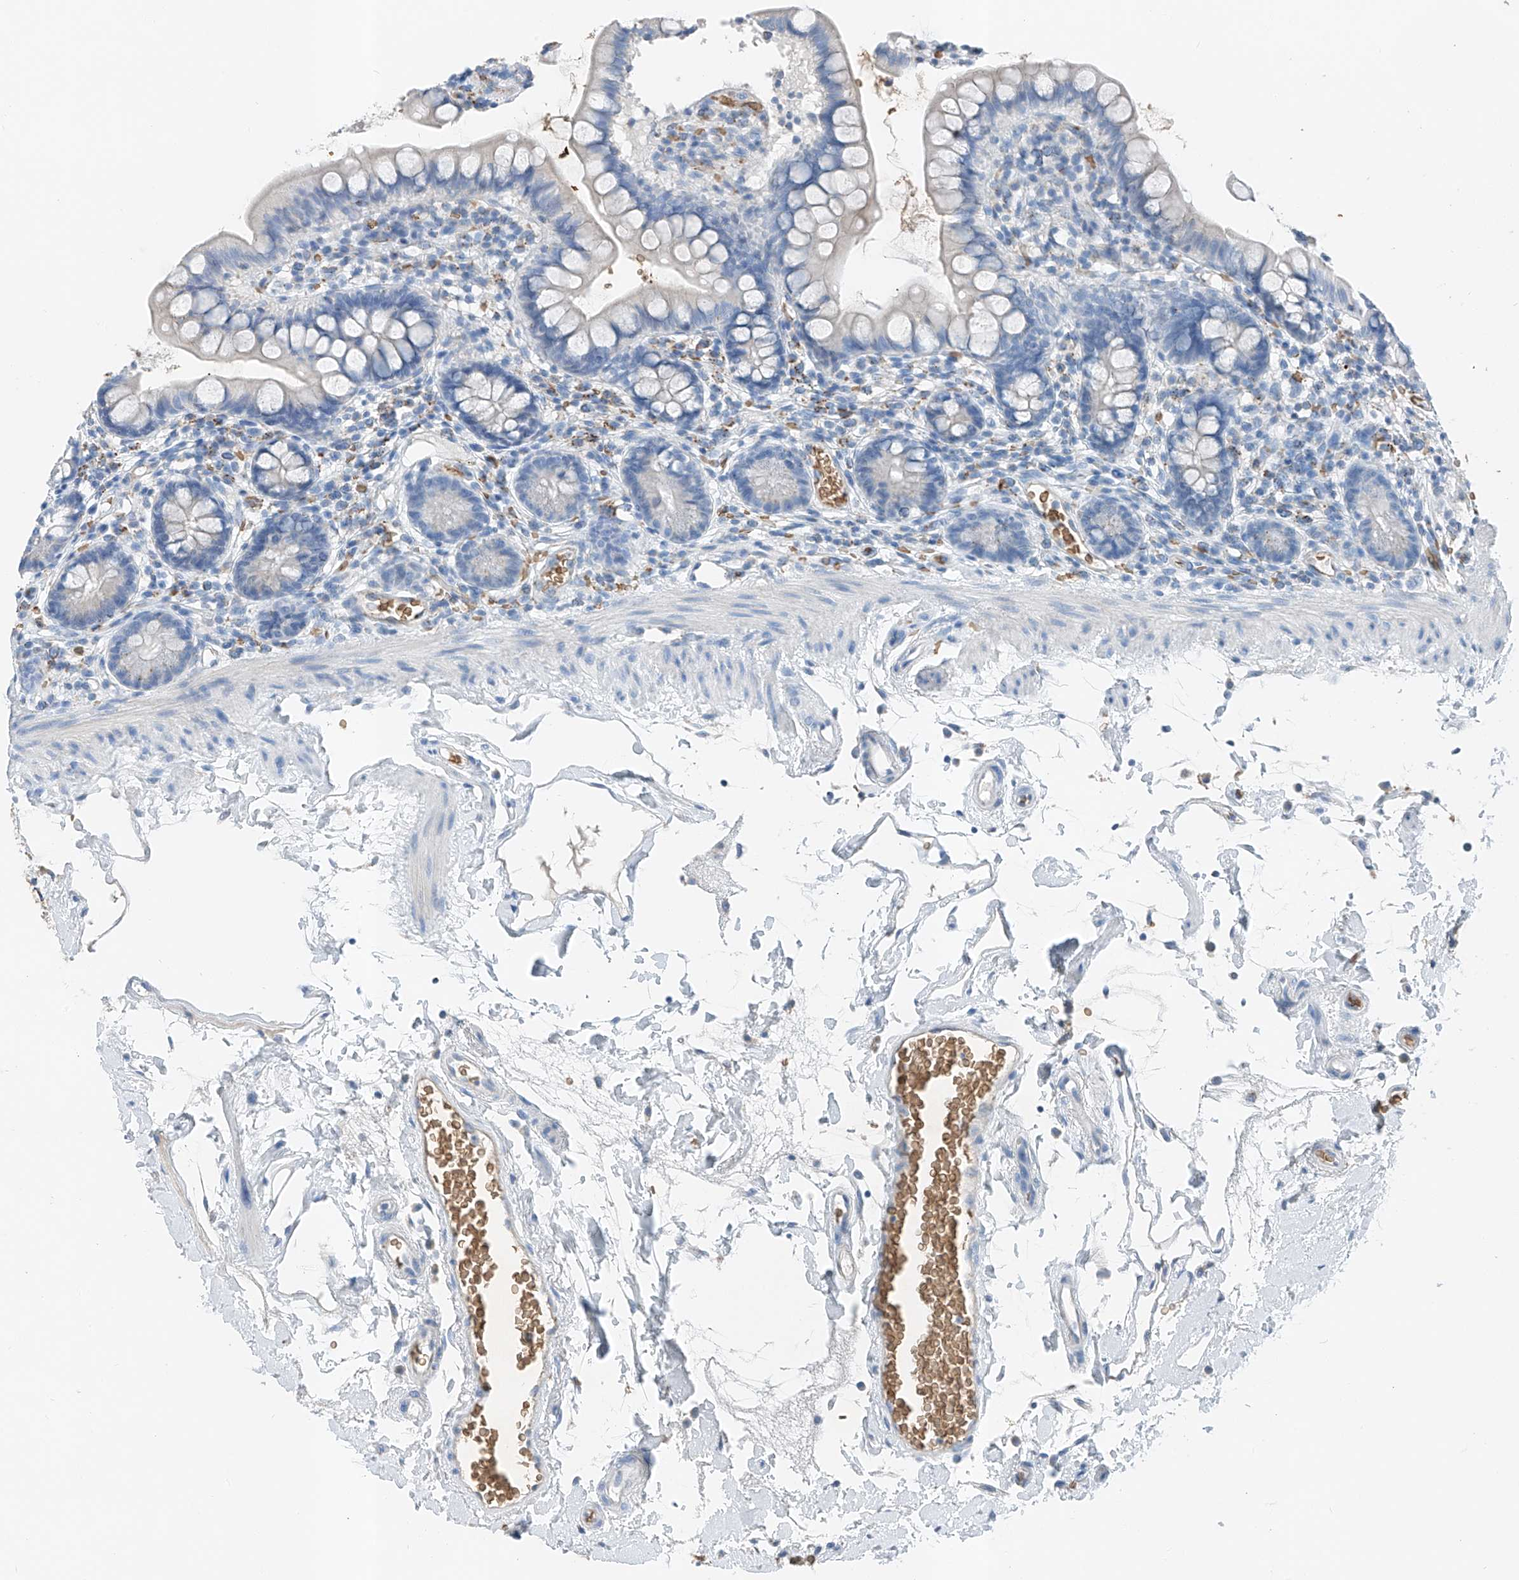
{"staining": {"intensity": "negative", "quantity": "none", "location": "none"}, "tissue": "small intestine", "cell_type": "Glandular cells", "image_type": "normal", "snomed": [{"axis": "morphology", "description": "Normal tissue, NOS"}, {"axis": "topography", "description": "Small intestine"}], "caption": "Immunohistochemistry (IHC) photomicrograph of benign small intestine stained for a protein (brown), which displays no positivity in glandular cells. Nuclei are stained in blue.", "gene": "PRSS23", "patient": {"sex": "female", "age": 84}}